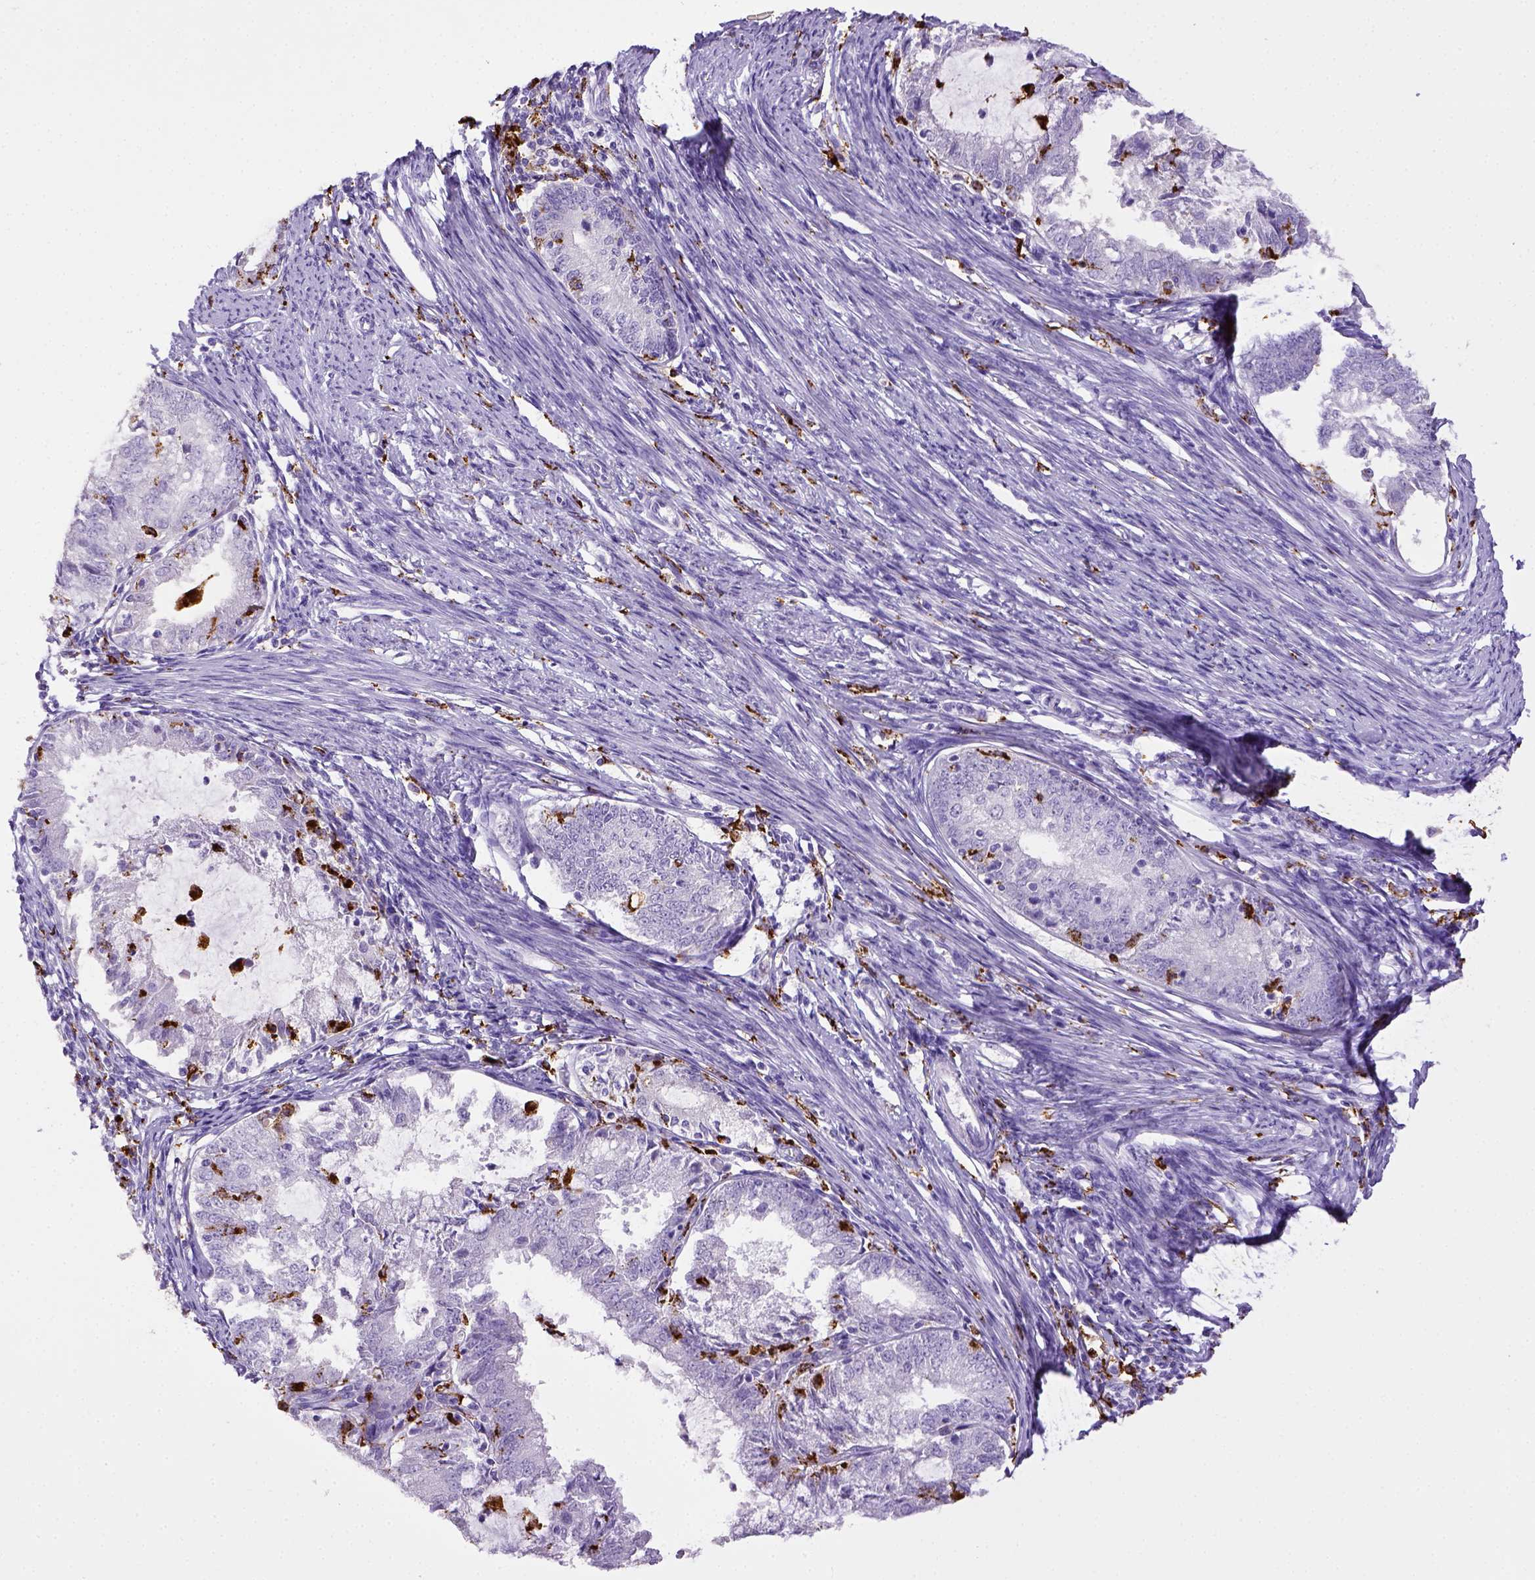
{"staining": {"intensity": "negative", "quantity": "none", "location": "none"}, "tissue": "endometrial cancer", "cell_type": "Tumor cells", "image_type": "cancer", "snomed": [{"axis": "morphology", "description": "Adenocarcinoma, NOS"}, {"axis": "topography", "description": "Endometrium"}], "caption": "IHC micrograph of neoplastic tissue: endometrial adenocarcinoma stained with DAB displays no significant protein expression in tumor cells. (DAB IHC with hematoxylin counter stain).", "gene": "CD68", "patient": {"sex": "female", "age": 57}}